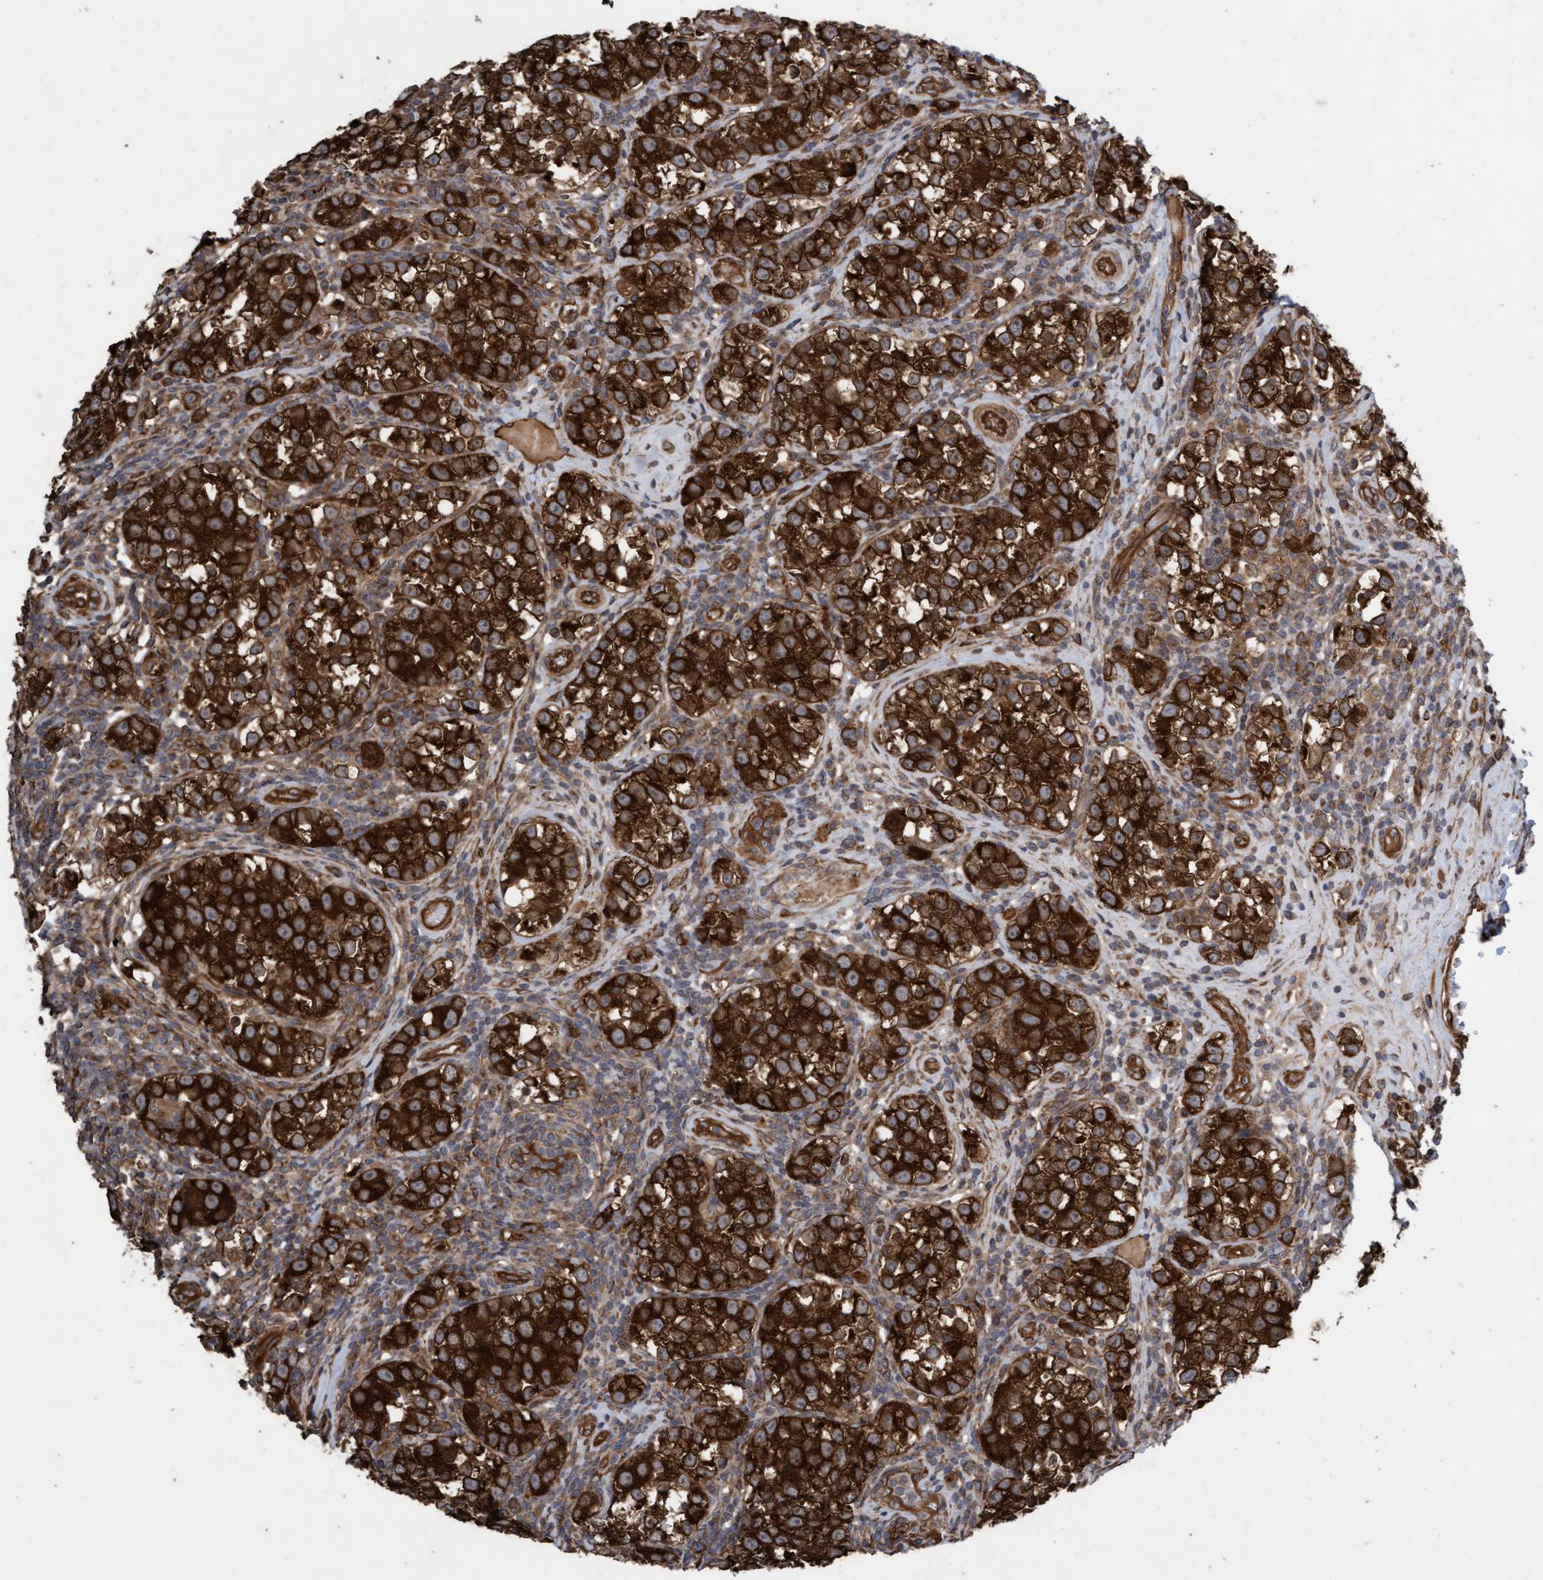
{"staining": {"intensity": "strong", "quantity": ">75%", "location": "cytoplasmic/membranous"}, "tissue": "testis cancer", "cell_type": "Tumor cells", "image_type": "cancer", "snomed": [{"axis": "morphology", "description": "Normal tissue, NOS"}, {"axis": "morphology", "description": "Seminoma, NOS"}, {"axis": "topography", "description": "Testis"}], "caption": "Strong cytoplasmic/membranous protein staining is seen in about >75% of tumor cells in testis cancer (seminoma).", "gene": "CDC42EP4", "patient": {"sex": "male", "age": 43}}